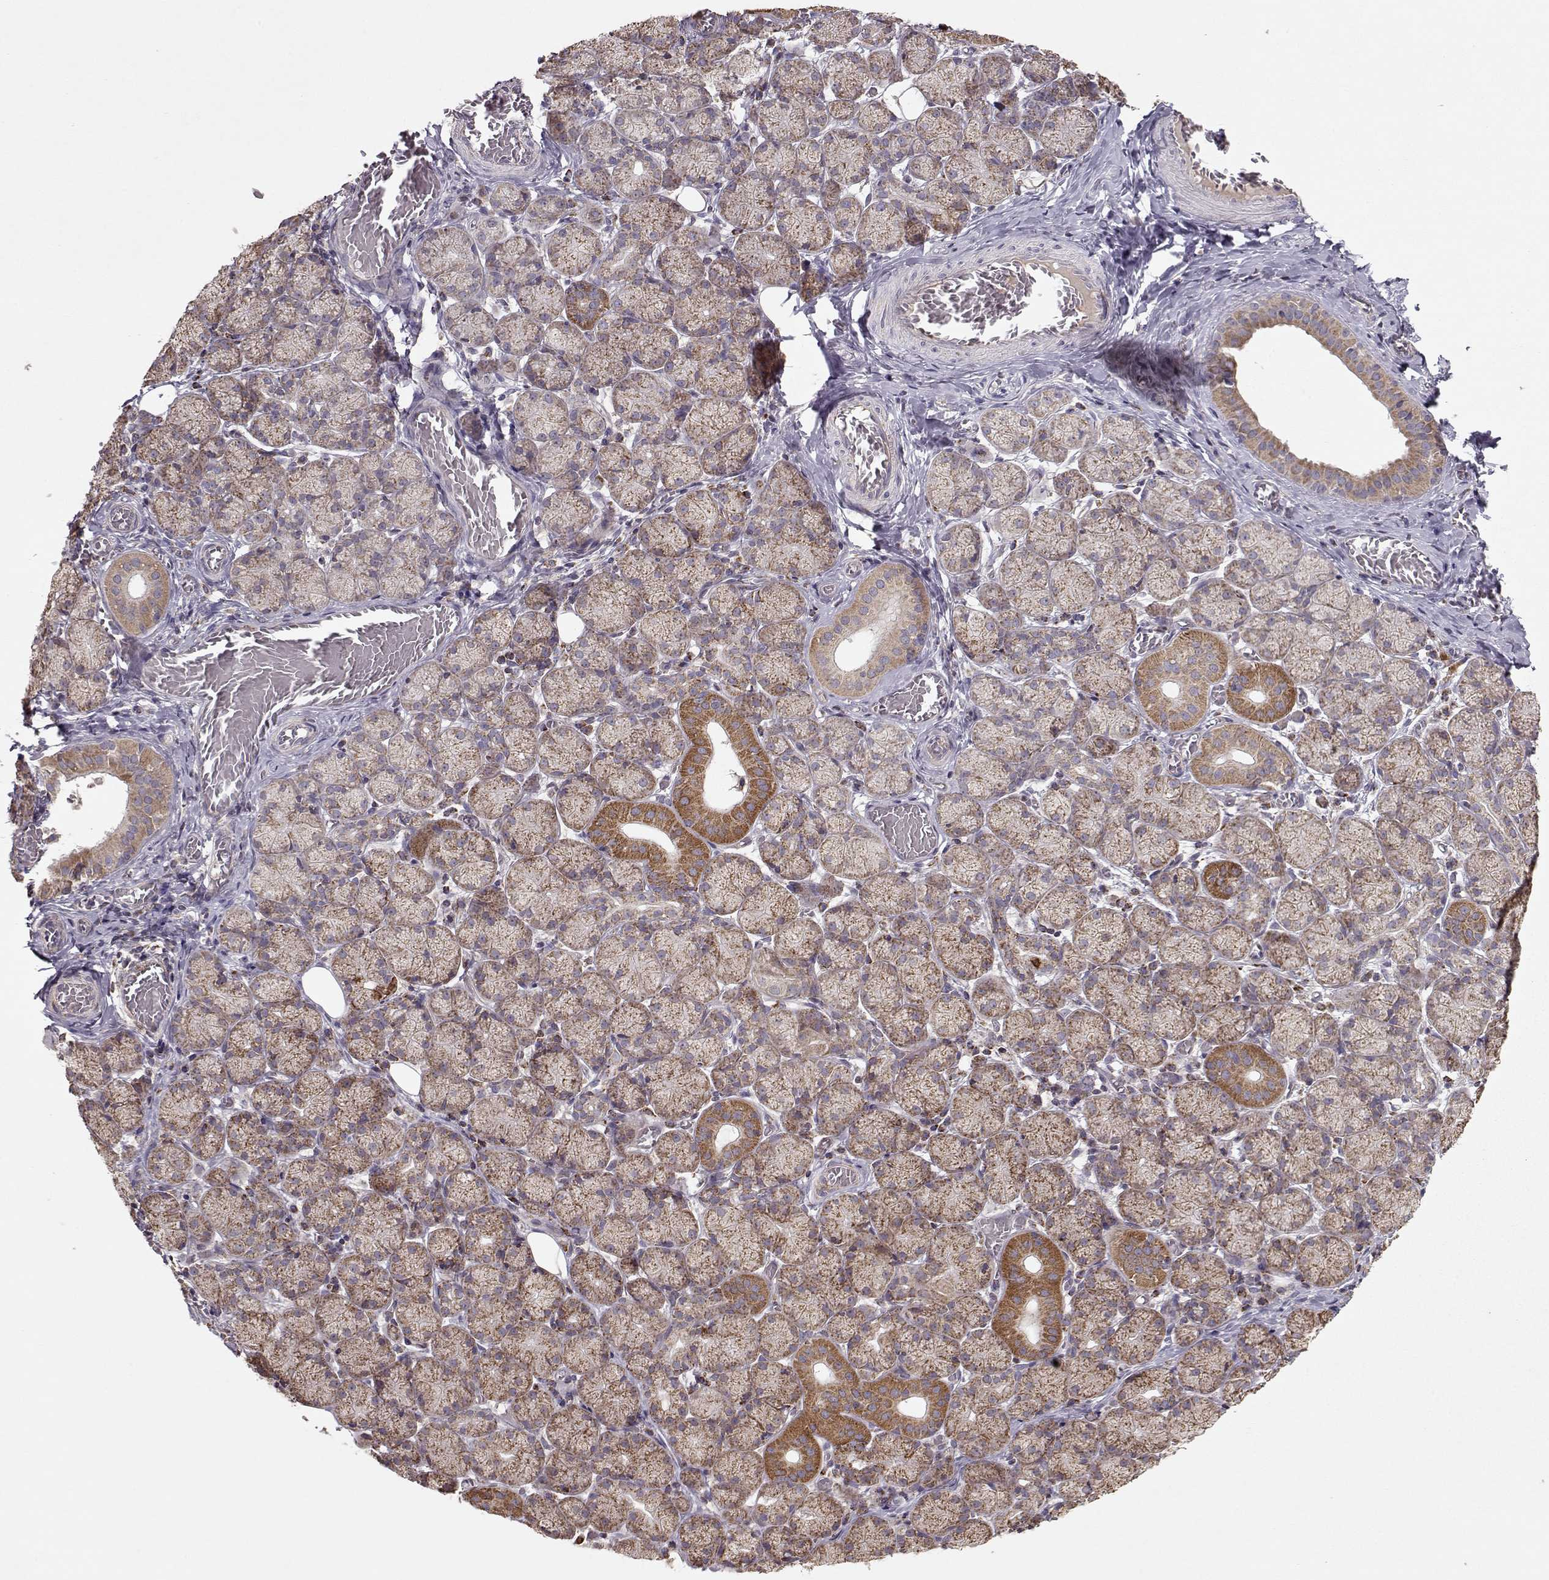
{"staining": {"intensity": "moderate", "quantity": "25%-75%", "location": "cytoplasmic/membranous"}, "tissue": "salivary gland", "cell_type": "Glandular cells", "image_type": "normal", "snomed": [{"axis": "morphology", "description": "Normal tissue, NOS"}, {"axis": "topography", "description": "Salivary gland"}, {"axis": "topography", "description": "Peripheral nerve tissue"}], "caption": "Approximately 25%-75% of glandular cells in benign salivary gland demonstrate moderate cytoplasmic/membranous protein staining as visualized by brown immunohistochemical staining.", "gene": "CMTM3", "patient": {"sex": "female", "age": 24}}